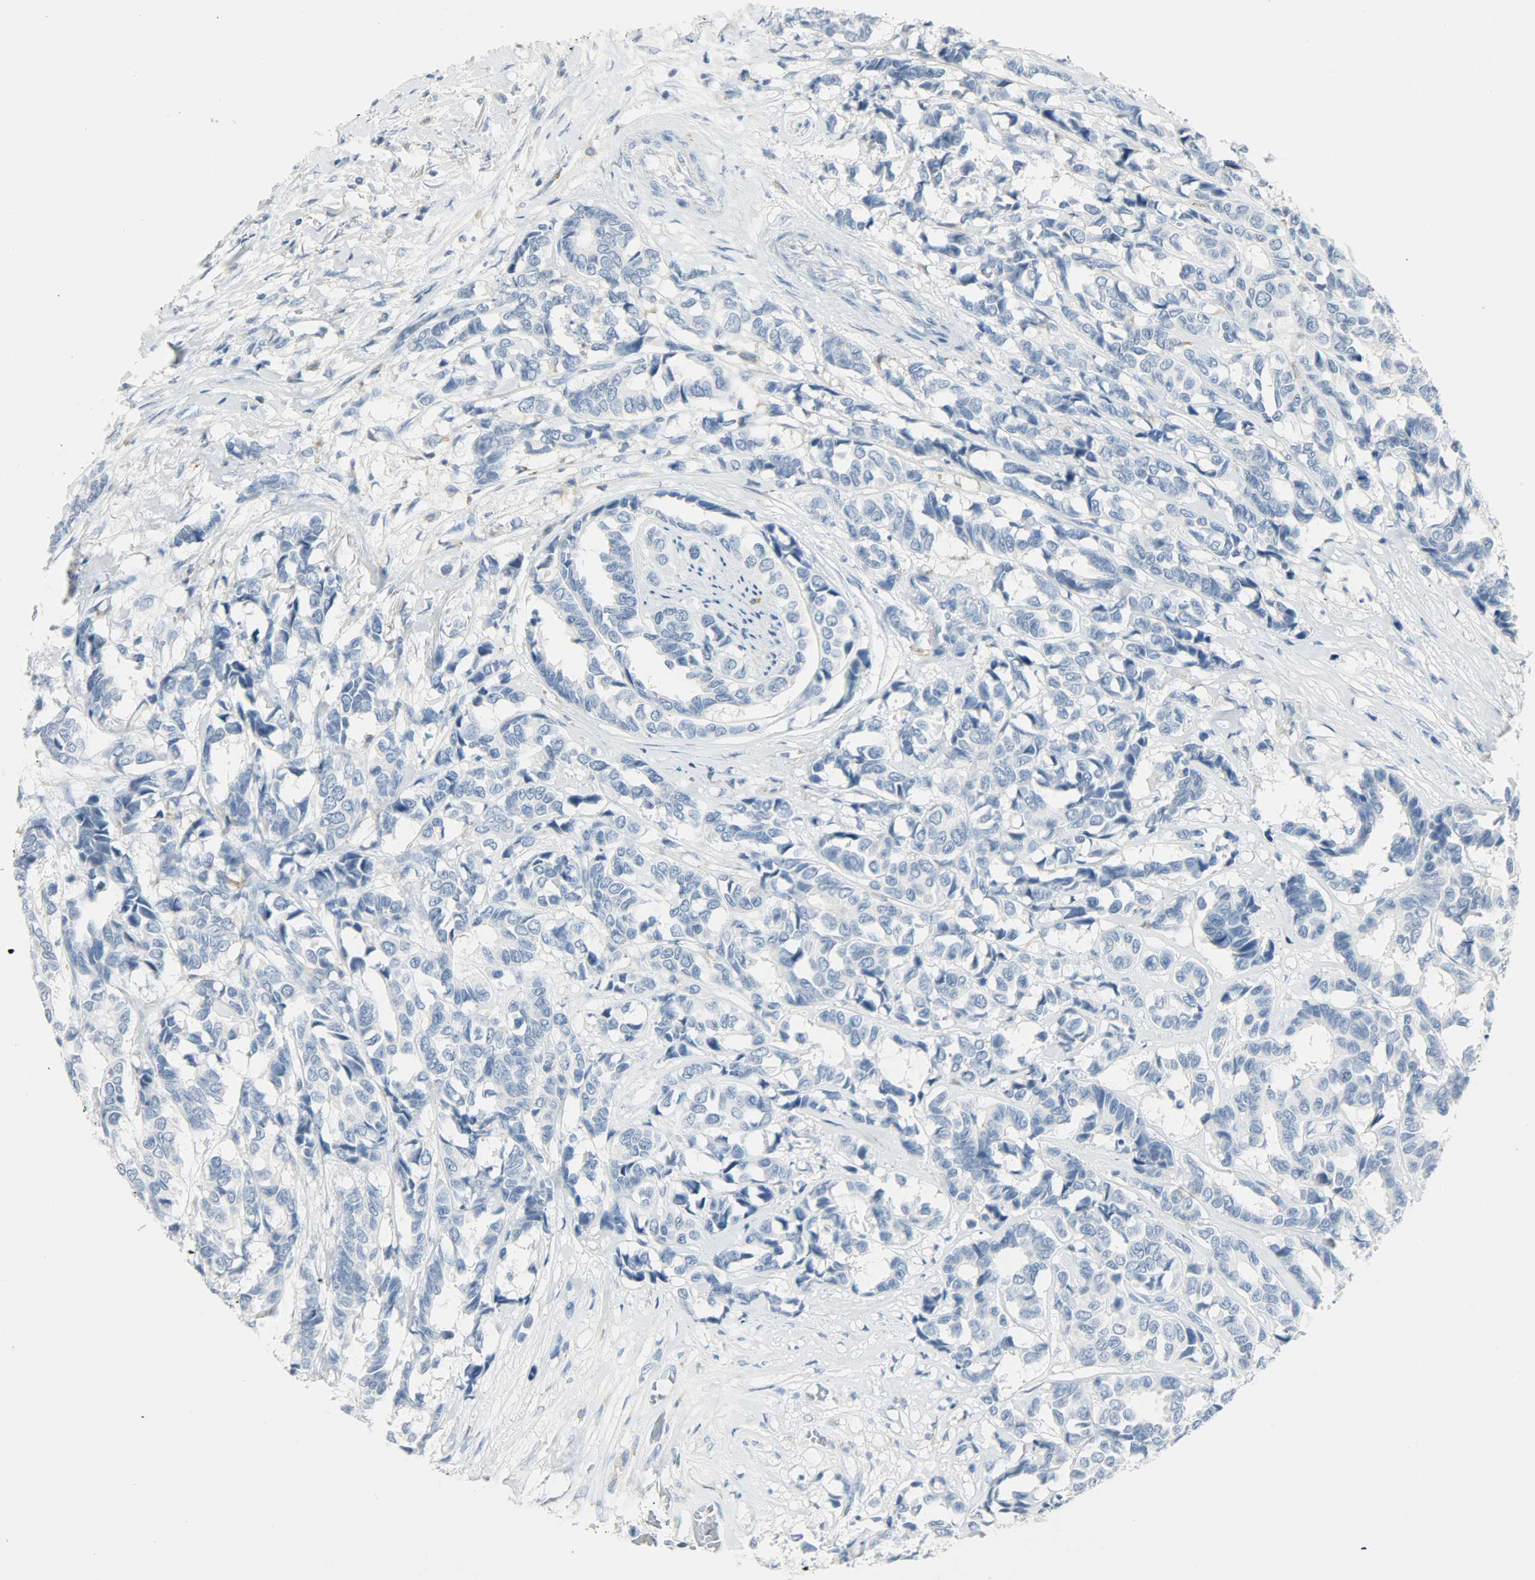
{"staining": {"intensity": "negative", "quantity": "none", "location": "none"}, "tissue": "breast cancer", "cell_type": "Tumor cells", "image_type": "cancer", "snomed": [{"axis": "morphology", "description": "Duct carcinoma"}, {"axis": "topography", "description": "Breast"}], "caption": "The photomicrograph exhibits no staining of tumor cells in breast cancer (intraductal carcinoma).", "gene": "PTPN6", "patient": {"sex": "female", "age": 87}}